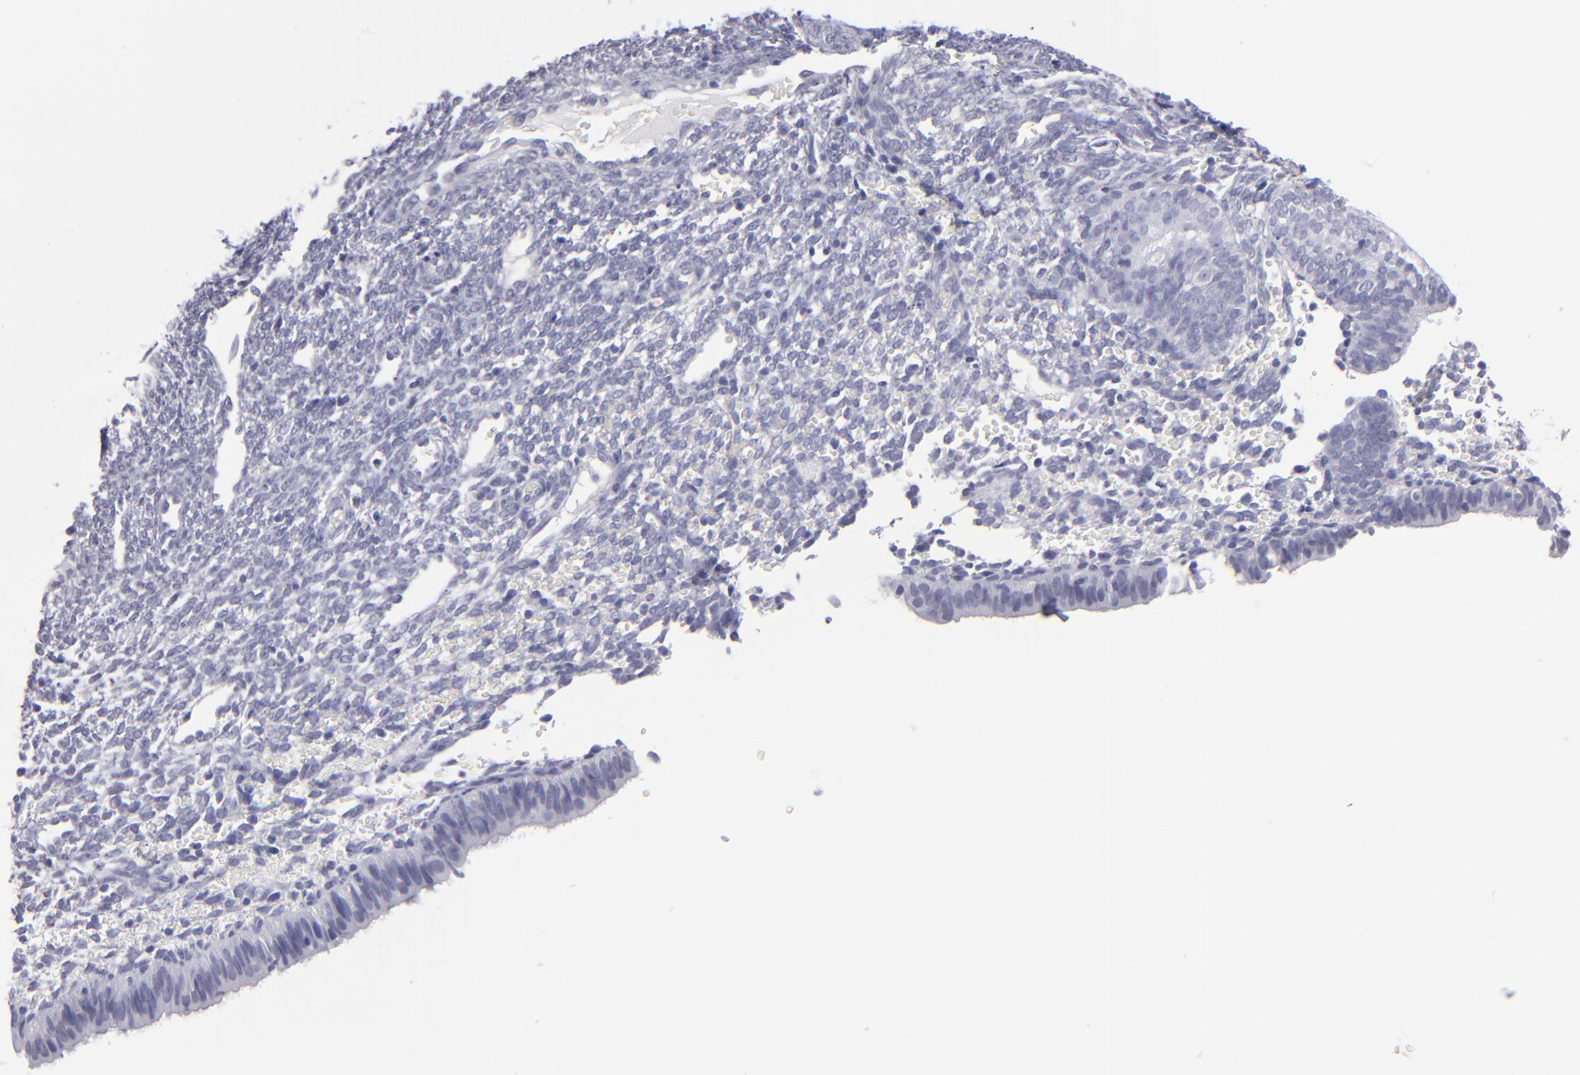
{"staining": {"intensity": "negative", "quantity": "none", "location": "none"}, "tissue": "endometrium", "cell_type": "Cells in endometrial stroma", "image_type": "normal", "snomed": [{"axis": "morphology", "description": "Normal tissue, NOS"}, {"axis": "topography", "description": "Endometrium"}], "caption": "A histopathology image of endometrium stained for a protein exhibits no brown staining in cells in endometrial stroma. (Immunohistochemistry (ihc), brightfield microscopy, high magnification).", "gene": "ALDOB", "patient": {"sex": "female", "age": 61}}